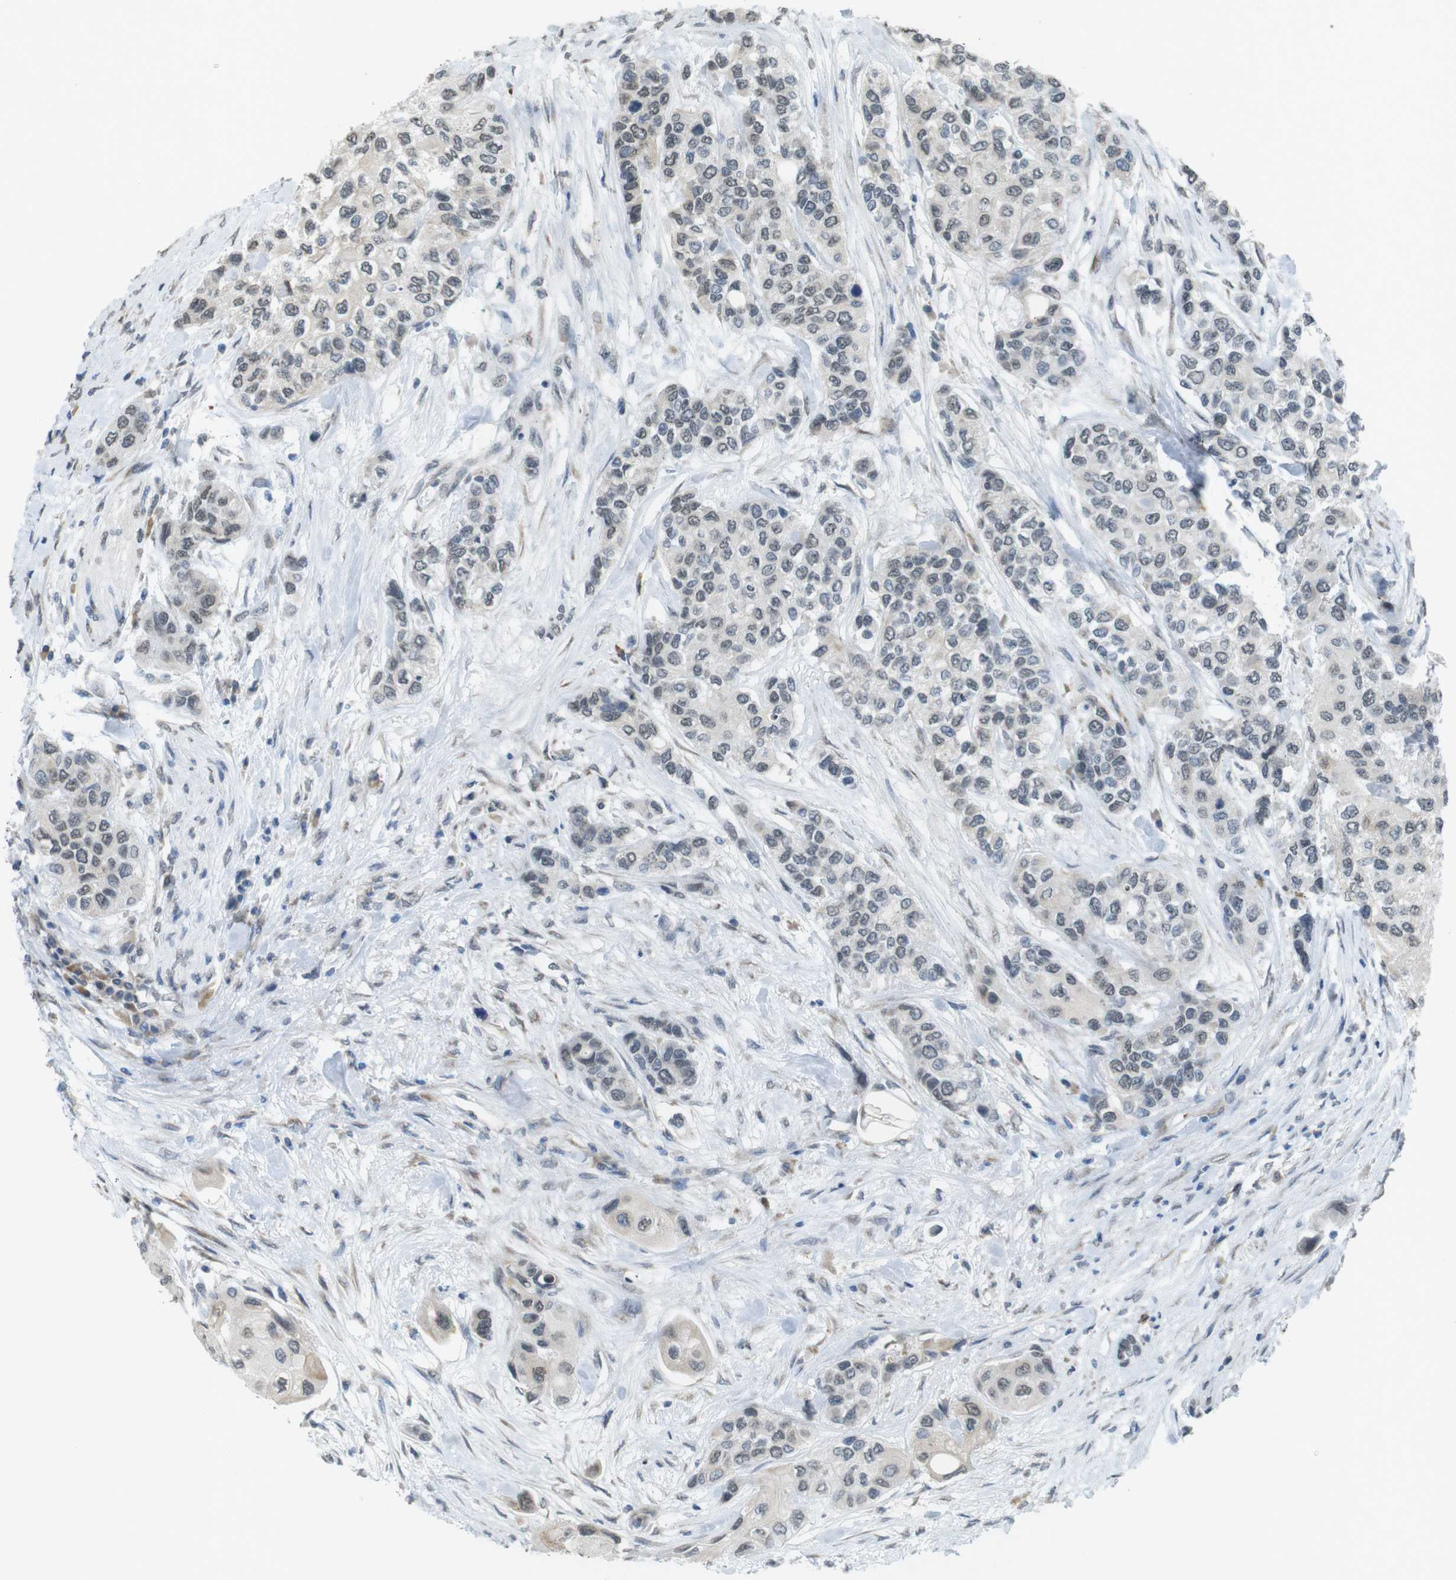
{"staining": {"intensity": "weak", "quantity": "25%-75%", "location": "nuclear"}, "tissue": "urothelial cancer", "cell_type": "Tumor cells", "image_type": "cancer", "snomed": [{"axis": "morphology", "description": "Urothelial carcinoma, High grade"}, {"axis": "topography", "description": "Urinary bladder"}], "caption": "Immunohistochemical staining of high-grade urothelial carcinoma reveals low levels of weak nuclear protein positivity in about 25%-75% of tumor cells.", "gene": "FZD10", "patient": {"sex": "female", "age": 56}}